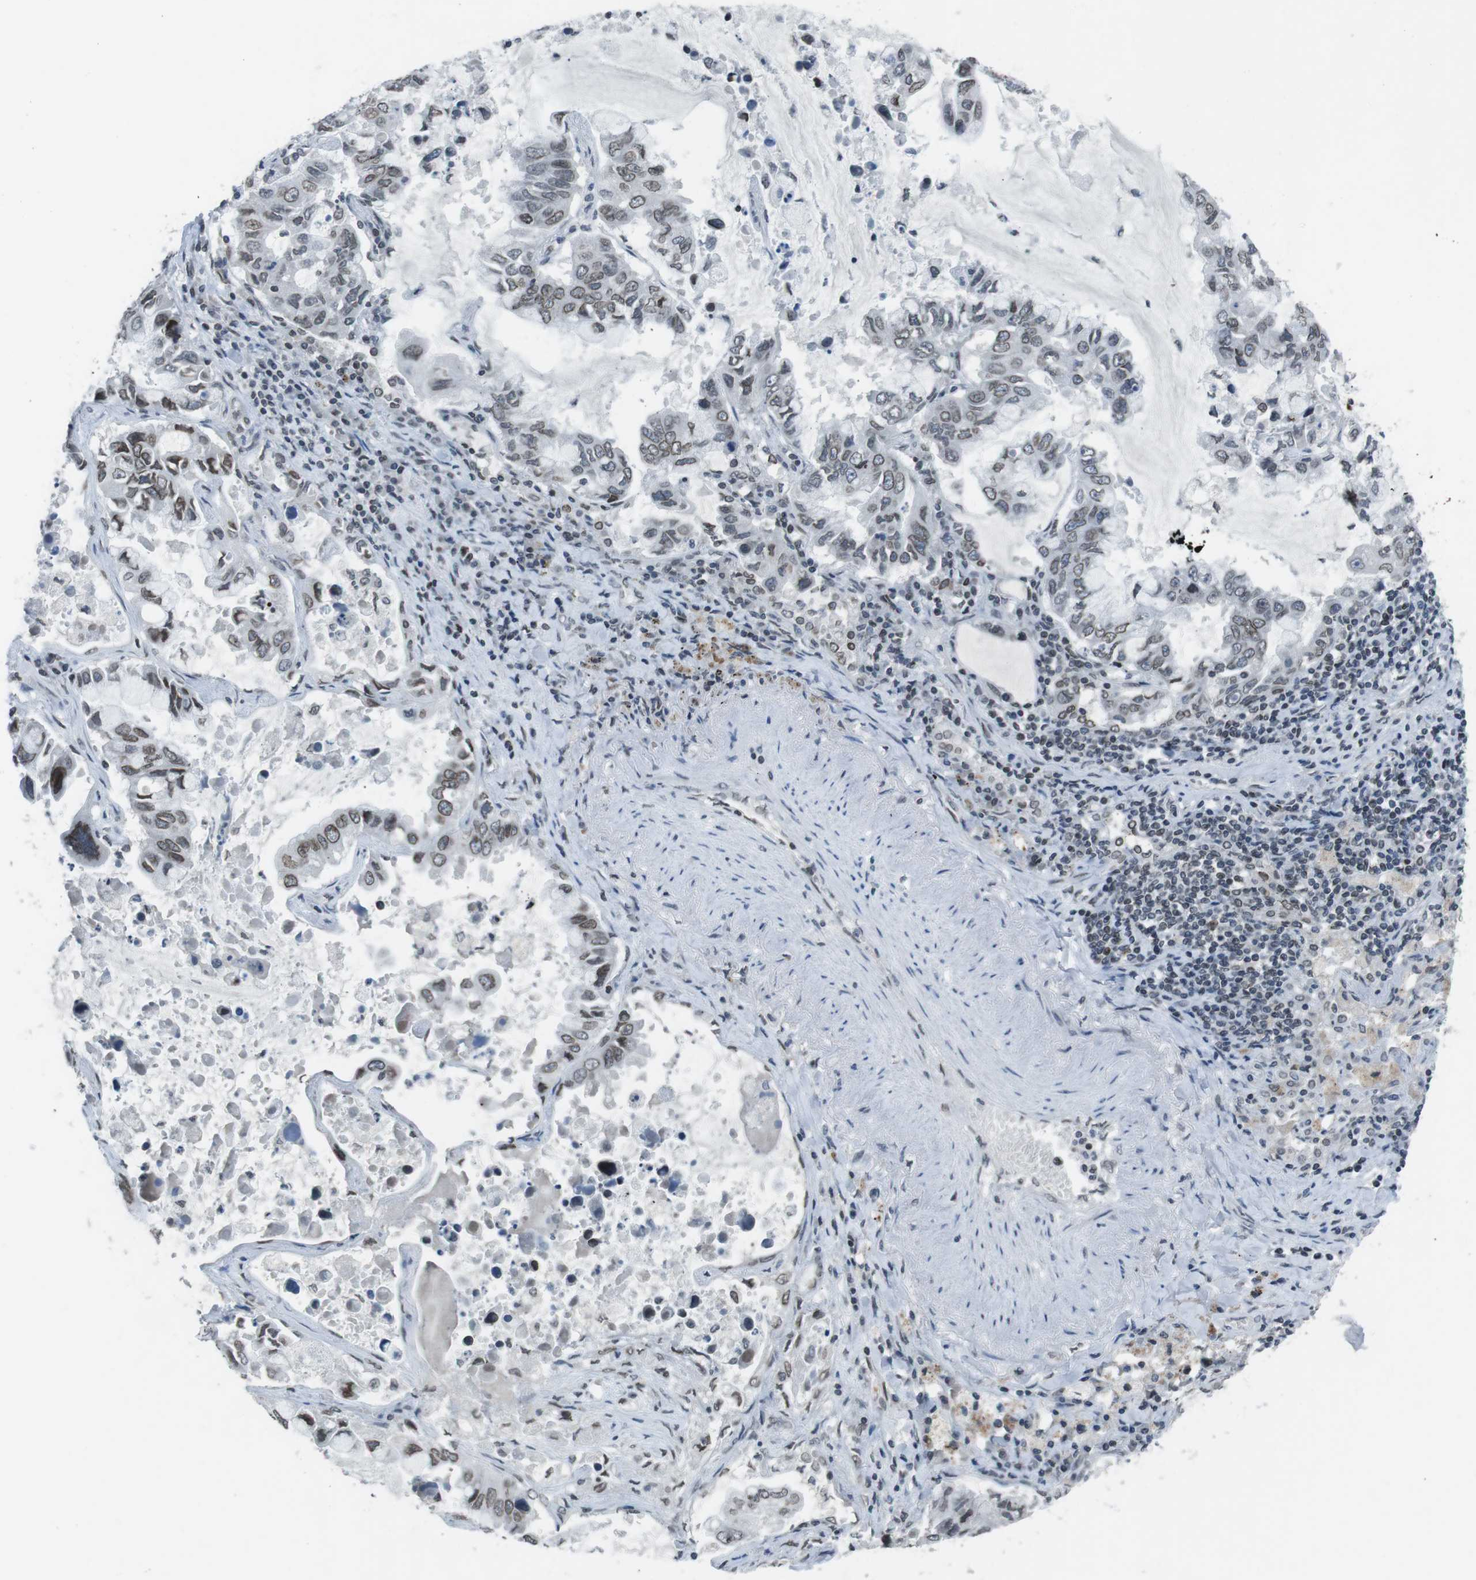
{"staining": {"intensity": "moderate", "quantity": "25%-75%", "location": "cytoplasmic/membranous,nuclear"}, "tissue": "lung cancer", "cell_type": "Tumor cells", "image_type": "cancer", "snomed": [{"axis": "morphology", "description": "Adenocarcinoma, NOS"}, {"axis": "topography", "description": "Lung"}], "caption": "Lung adenocarcinoma stained for a protein (brown) displays moderate cytoplasmic/membranous and nuclear positive positivity in about 25%-75% of tumor cells.", "gene": "MAD1L1", "patient": {"sex": "male", "age": 64}}